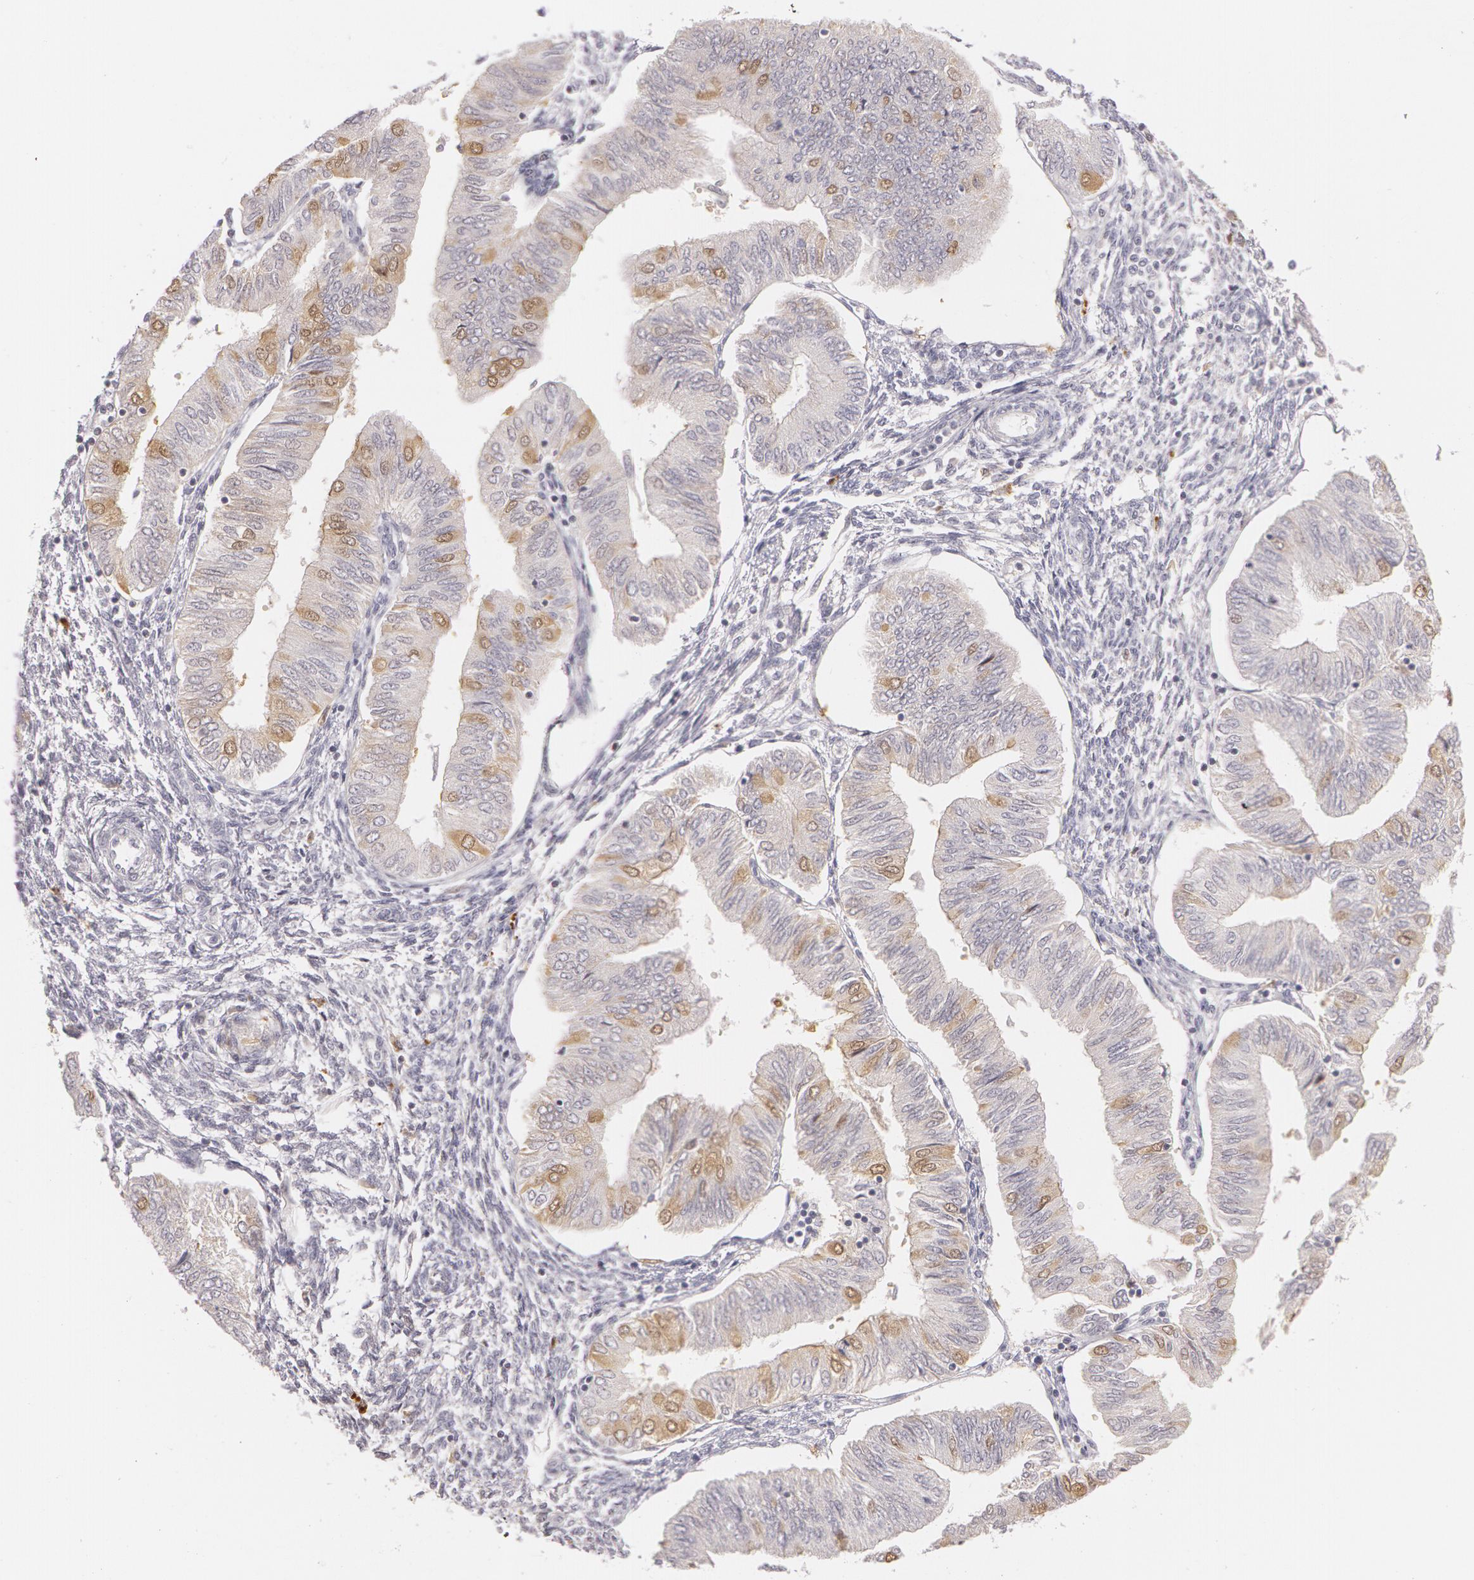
{"staining": {"intensity": "weak", "quantity": "<25%", "location": "cytoplasmic/membranous"}, "tissue": "endometrial cancer", "cell_type": "Tumor cells", "image_type": "cancer", "snomed": [{"axis": "morphology", "description": "Adenocarcinoma, NOS"}, {"axis": "topography", "description": "Endometrium"}], "caption": "A high-resolution image shows immunohistochemistry (IHC) staining of endometrial adenocarcinoma, which displays no significant positivity in tumor cells.", "gene": "LBP", "patient": {"sex": "female", "age": 51}}